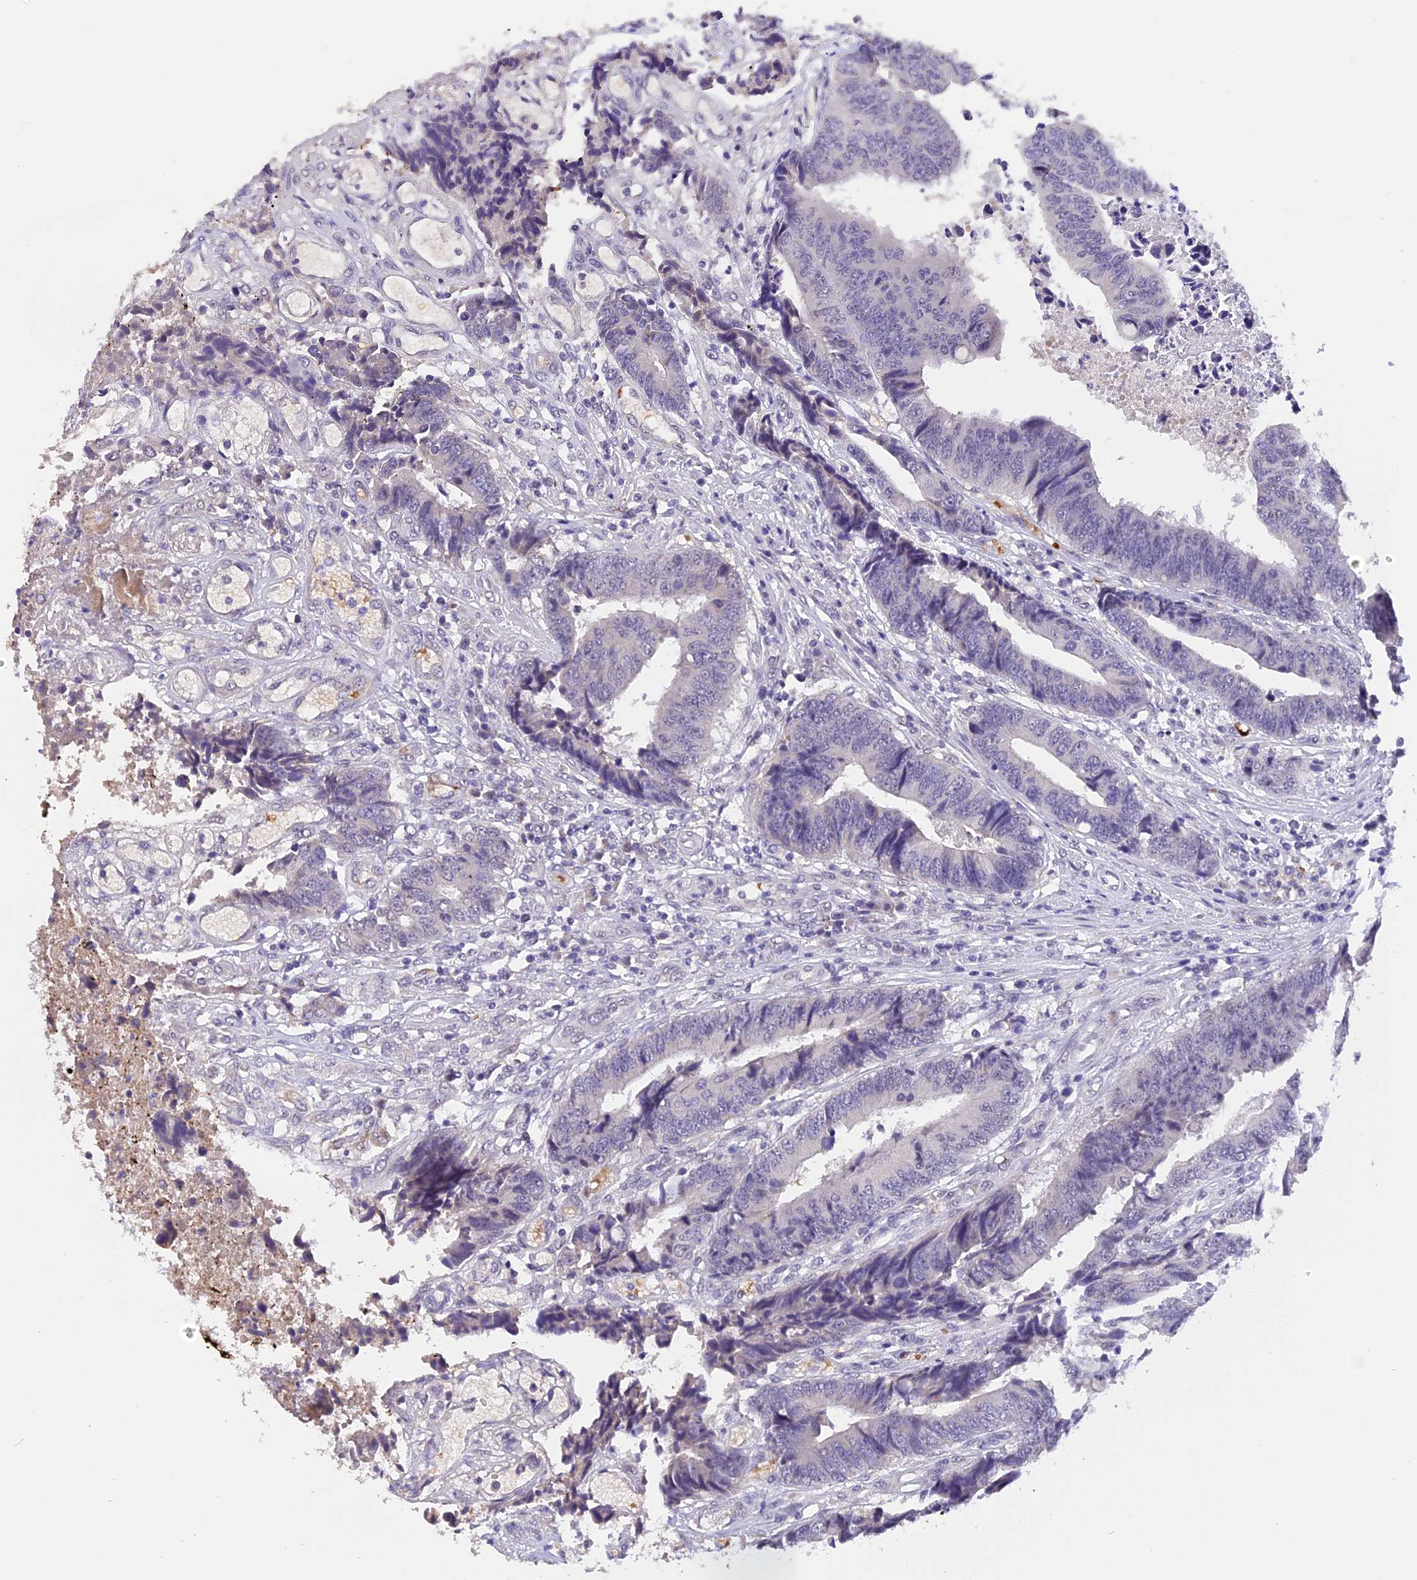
{"staining": {"intensity": "negative", "quantity": "none", "location": "none"}, "tissue": "colorectal cancer", "cell_type": "Tumor cells", "image_type": "cancer", "snomed": [{"axis": "morphology", "description": "Adenocarcinoma, NOS"}, {"axis": "topography", "description": "Rectum"}], "caption": "DAB immunohistochemical staining of colorectal cancer (adenocarcinoma) shows no significant positivity in tumor cells.", "gene": "AHSP", "patient": {"sex": "male", "age": 84}}